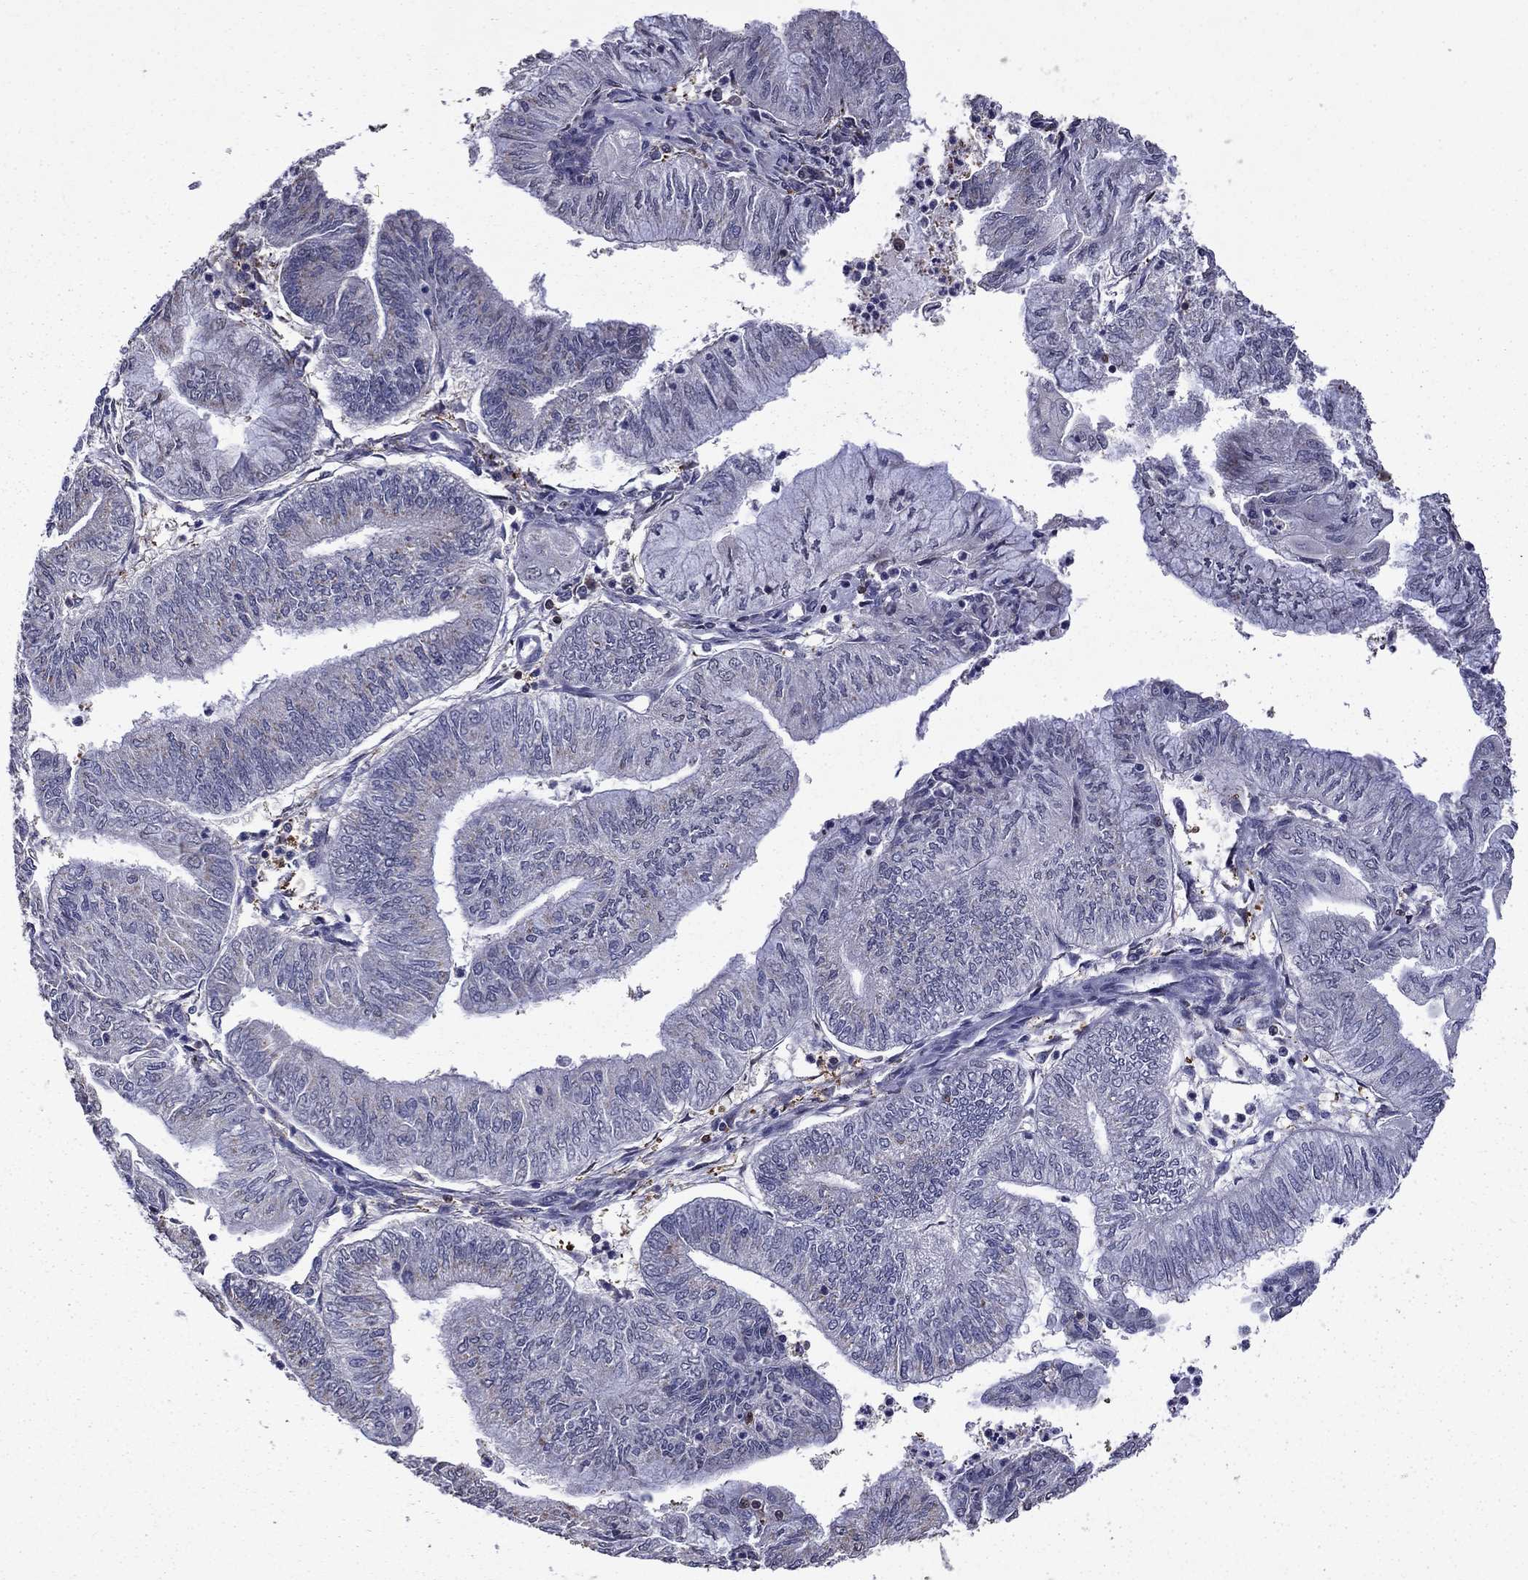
{"staining": {"intensity": "negative", "quantity": "none", "location": "none"}, "tissue": "endometrial cancer", "cell_type": "Tumor cells", "image_type": "cancer", "snomed": [{"axis": "morphology", "description": "Adenocarcinoma, NOS"}, {"axis": "topography", "description": "Endometrium"}], "caption": "An IHC micrograph of adenocarcinoma (endometrial) is shown. There is no staining in tumor cells of adenocarcinoma (endometrial).", "gene": "APPBP2", "patient": {"sex": "female", "age": 59}}